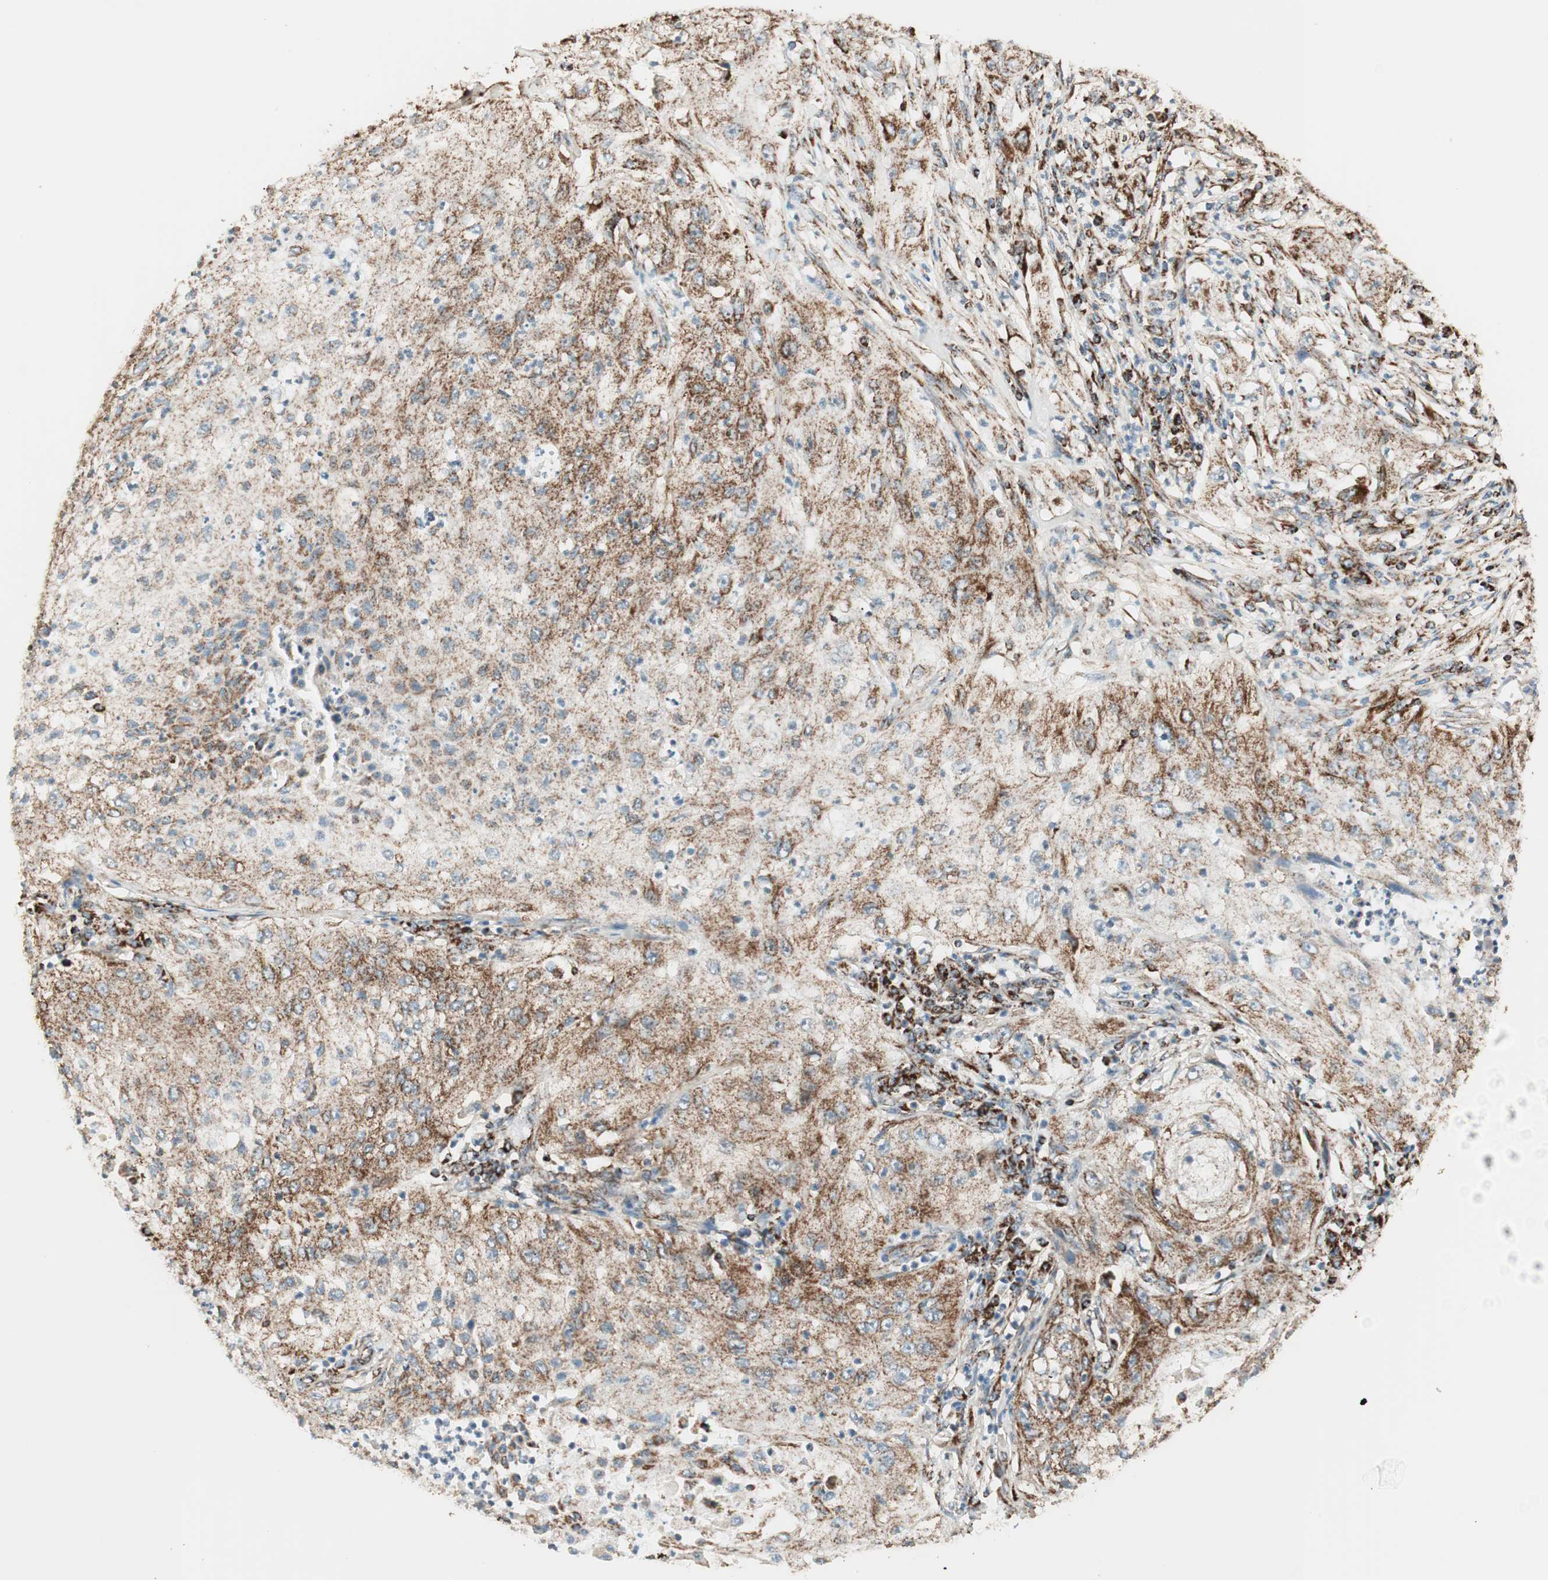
{"staining": {"intensity": "strong", "quantity": ">75%", "location": "cytoplasmic/membranous"}, "tissue": "lung cancer", "cell_type": "Tumor cells", "image_type": "cancer", "snomed": [{"axis": "morphology", "description": "Inflammation, NOS"}, {"axis": "morphology", "description": "Squamous cell carcinoma, NOS"}, {"axis": "topography", "description": "Lymph node"}, {"axis": "topography", "description": "Soft tissue"}, {"axis": "topography", "description": "Lung"}], "caption": "A micrograph of lung cancer stained for a protein exhibits strong cytoplasmic/membranous brown staining in tumor cells.", "gene": "TOMM22", "patient": {"sex": "male", "age": 66}}